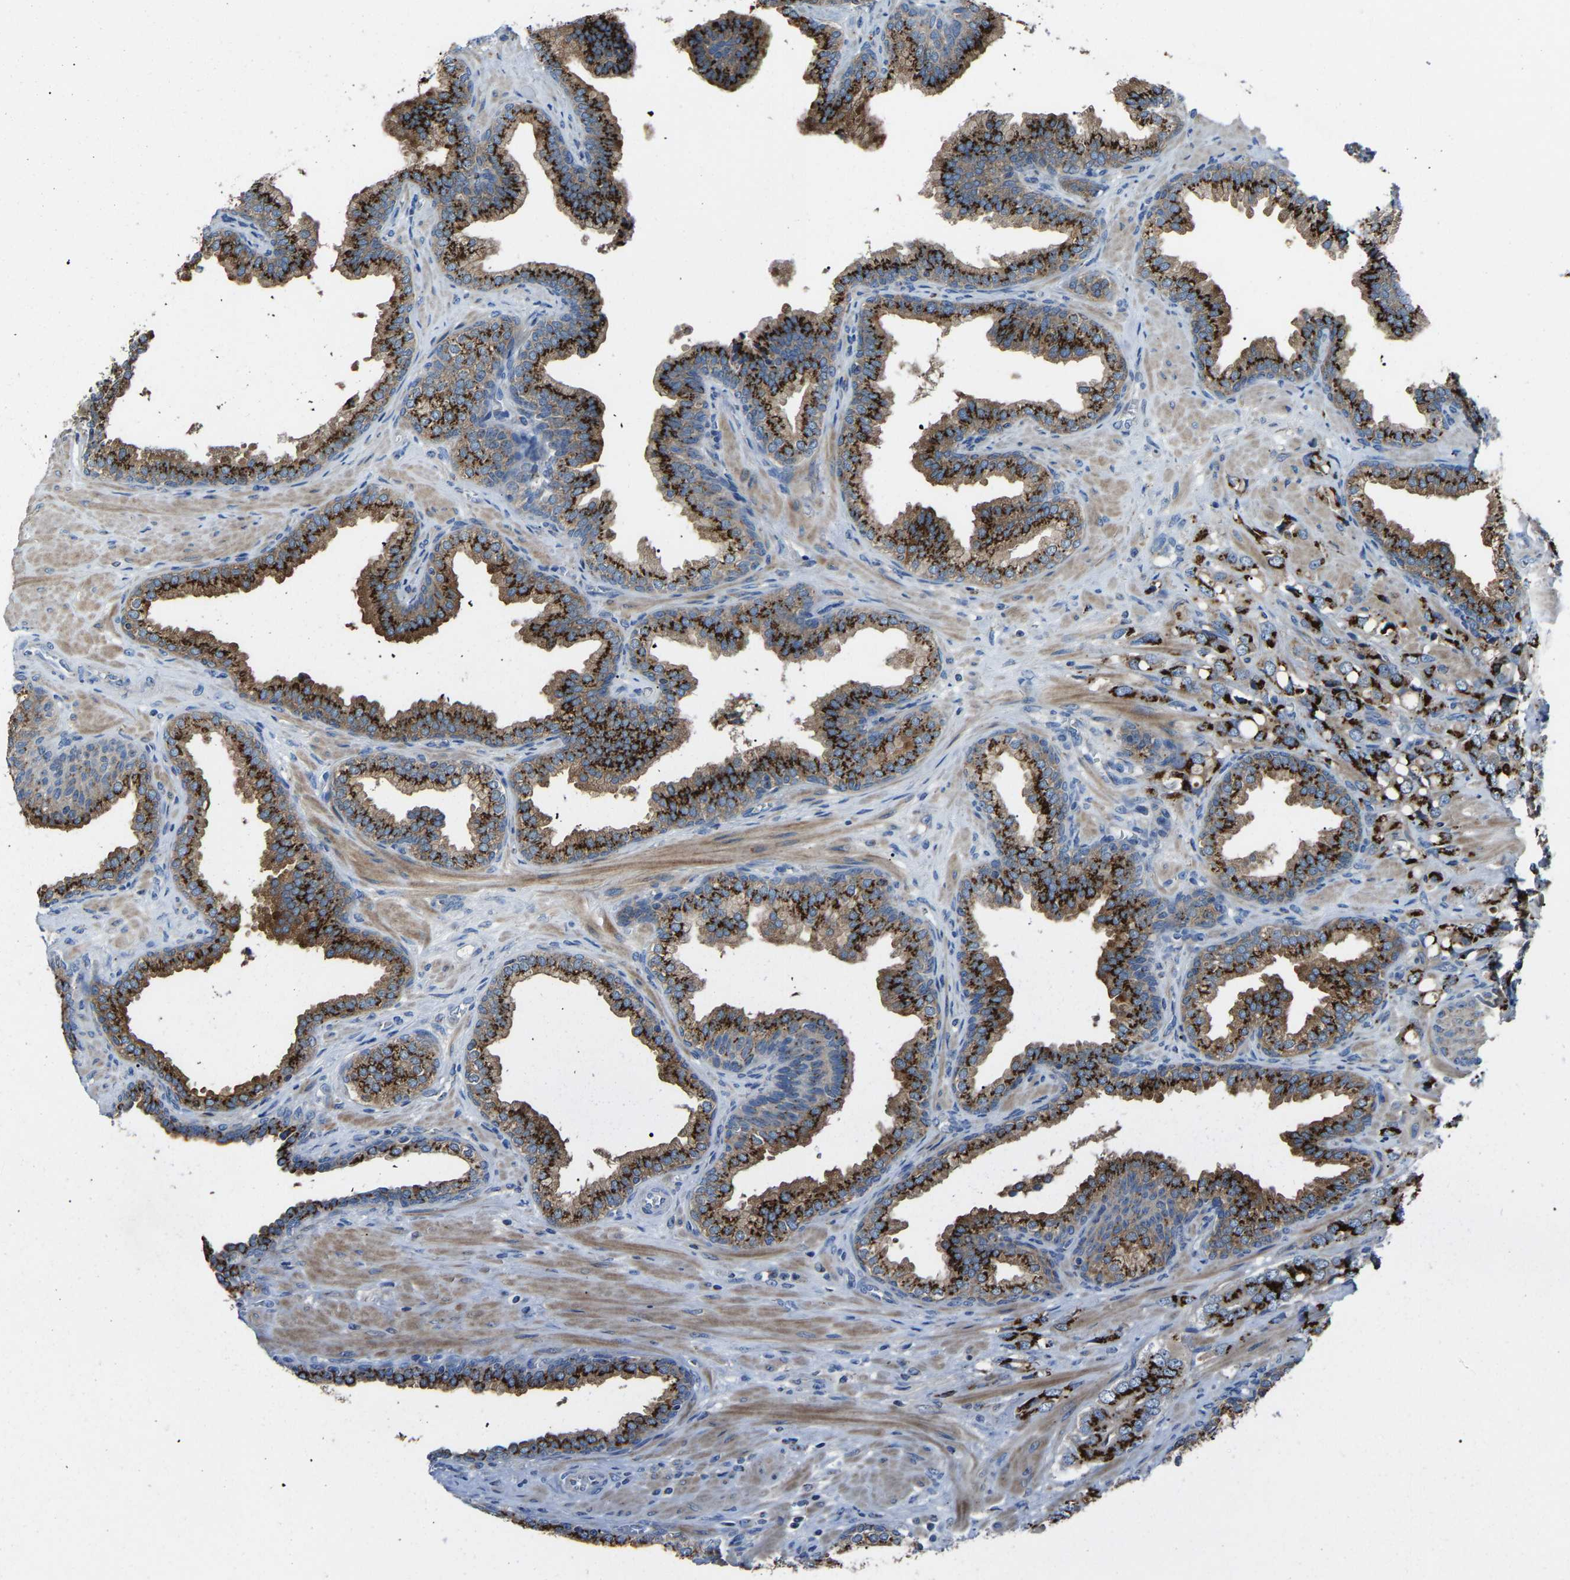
{"staining": {"intensity": "strong", "quantity": ">75%", "location": "cytoplasmic/membranous"}, "tissue": "prostate cancer", "cell_type": "Tumor cells", "image_type": "cancer", "snomed": [{"axis": "morphology", "description": "Adenocarcinoma, High grade"}, {"axis": "topography", "description": "Prostate"}], "caption": "Immunohistochemical staining of human prostate cancer displays high levels of strong cytoplasmic/membranous positivity in approximately >75% of tumor cells.", "gene": "CANT1", "patient": {"sex": "male", "age": 52}}